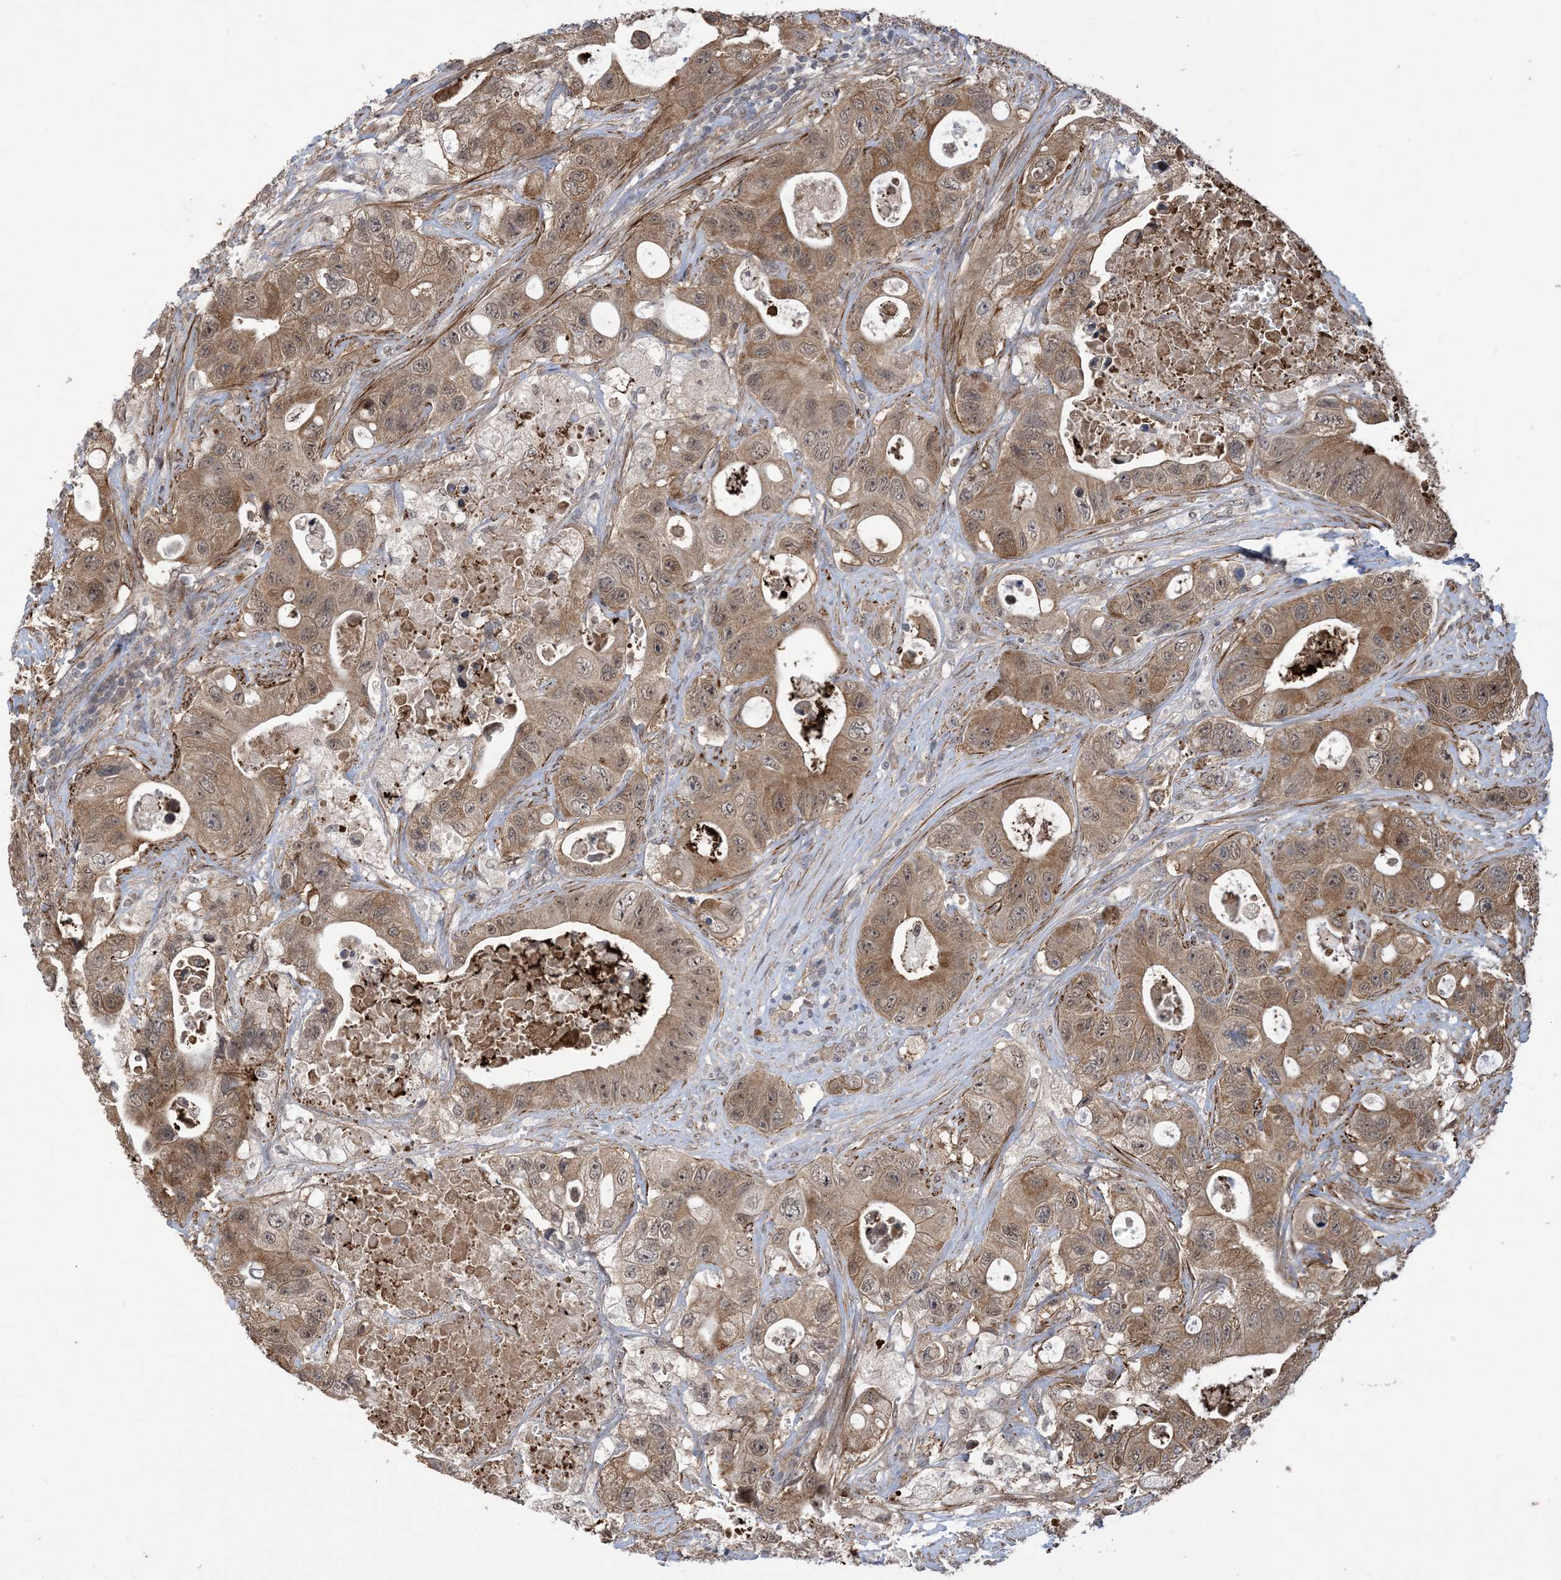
{"staining": {"intensity": "moderate", "quantity": ">75%", "location": "cytoplasmic/membranous,nuclear"}, "tissue": "colorectal cancer", "cell_type": "Tumor cells", "image_type": "cancer", "snomed": [{"axis": "morphology", "description": "Adenocarcinoma, NOS"}, {"axis": "topography", "description": "Colon"}], "caption": "Colorectal cancer stained for a protein demonstrates moderate cytoplasmic/membranous and nuclear positivity in tumor cells.", "gene": "ZNF511", "patient": {"sex": "female", "age": 46}}